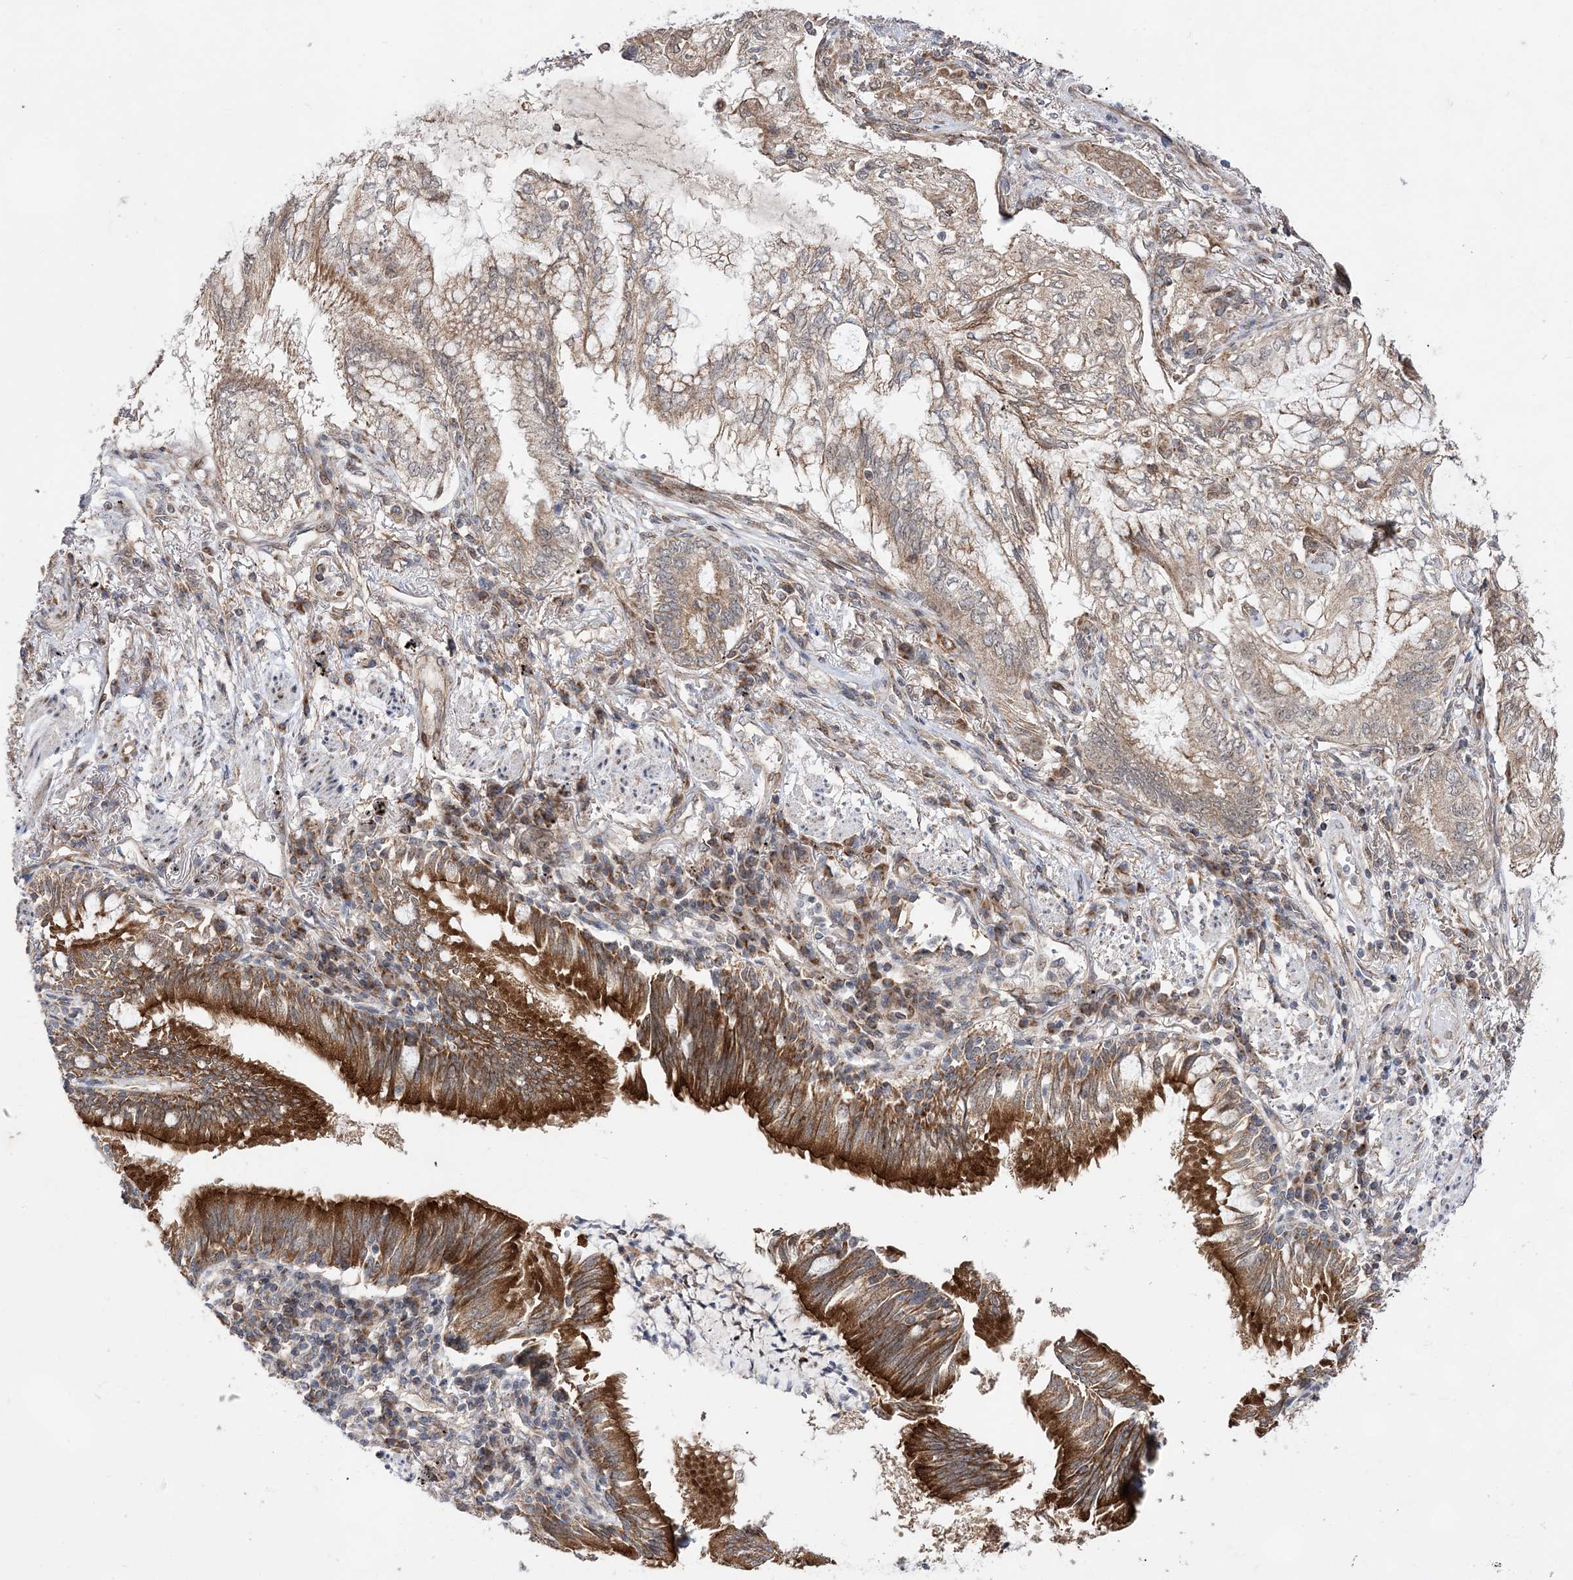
{"staining": {"intensity": "weak", "quantity": ">75%", "location": "cytoplasmic/membranous"}, "tissue": "lung cancer", "cell_type": "Tumor cells", "image_type": "cancer", "snomed": [{"axis": "morphology", "description": "Adenocarcinoma, NOS"}, {"axis": "topography", "description": "Lung"}], "caption": "Tumor cells display low levels of weak cytoplasmic/membranous staining in about >75% of cells in adenocarcinoma (lung).", "gene": "DALRD3", "patient": {"sex": "female", "age": 70}}